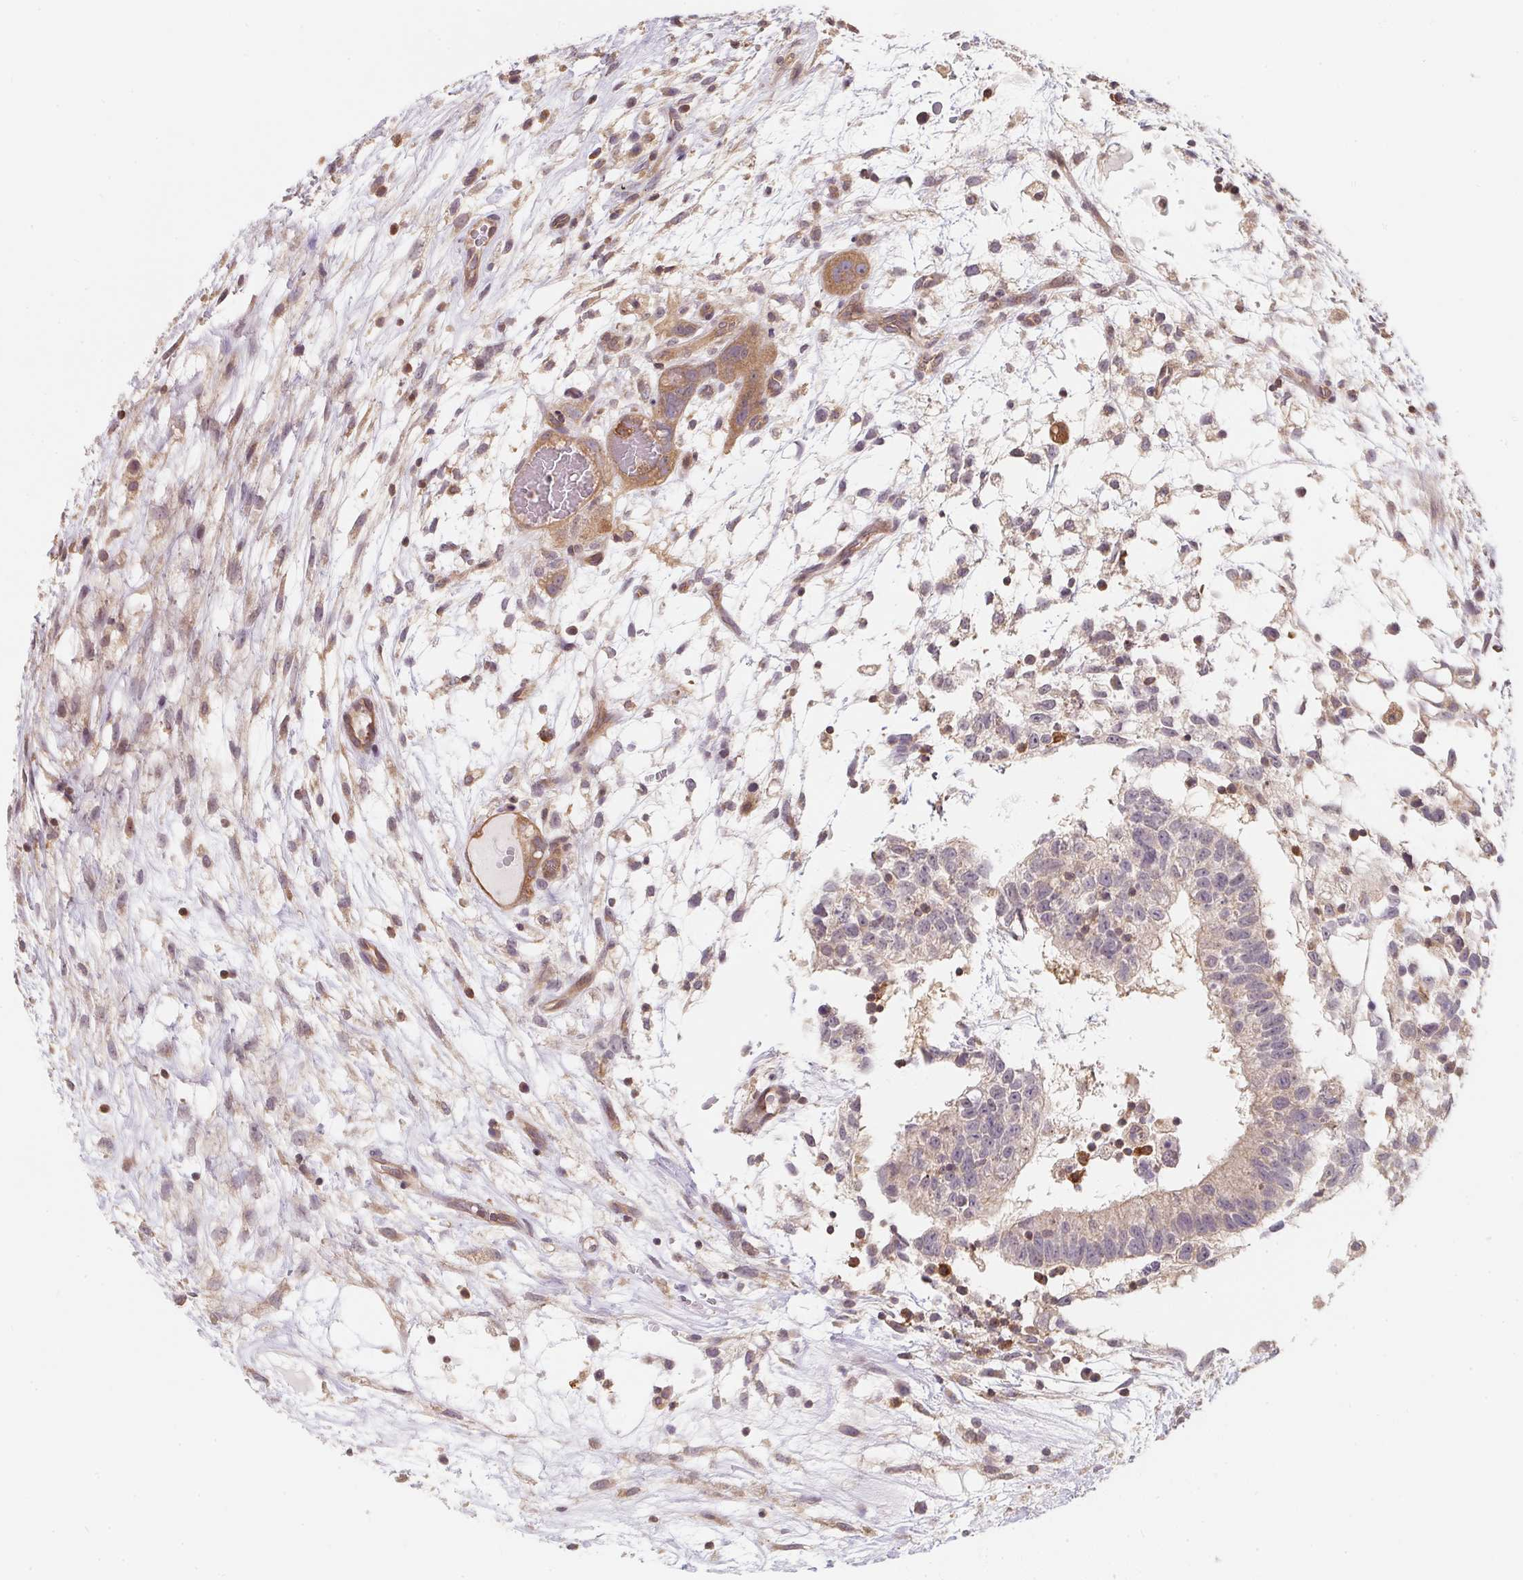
{"staining": {"intensity": "negative", "quantity": "none", "location": "none"}, "tissue": "testis cancer", "cell_type": "Tumor cells", "image_type": "cancer", "snomed": [{"axis": "morphology", "description": "Normal tissue, NOS"}, {"axis": "morphology", "description": "Carcinoma, Embryonal, NOS"}, {"axis": "topography", "description": "Testis"}], "caption": "Tumor cells show no significant staining in testis embryonal carcinoma.", "gene": "ANKRD13A", "patient": {"sex": "male", "age": 32}}